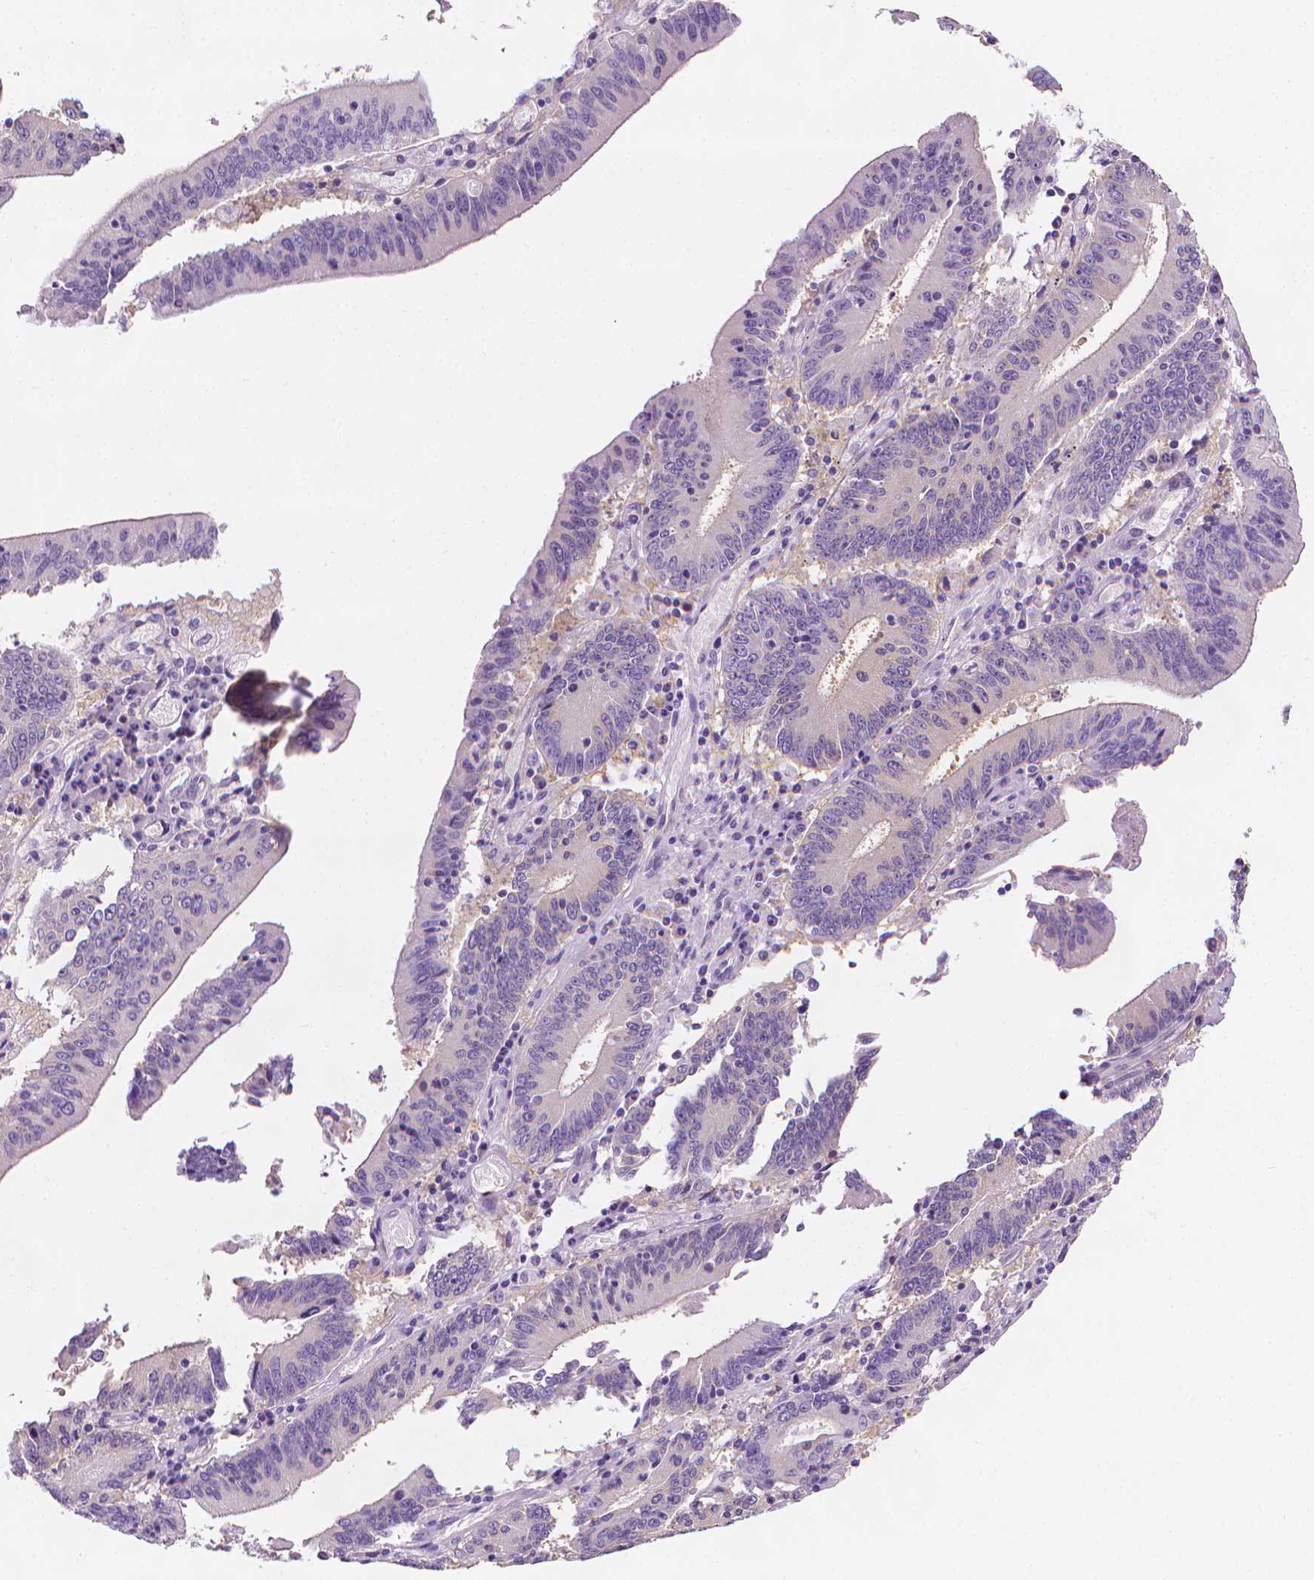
{"staining": {"intensity": "negative", "quantity": "none", "location": "none"}, "tissue": "stomach cancer", "cell_type": "Tumor cells", "image_type": "cancer", "snomed": [{"axis": "morphology", "description": "Adenocarcinoma, NOS"}, {"axis": "topography", "description": "Stomach, upper"}], "caption": "Photomicrograph shows no protein positivity in tumor cells of stomach adenocarcinoma tissue.", "gene": "FASN", "patient": {"sex": "male", "age": 68}}